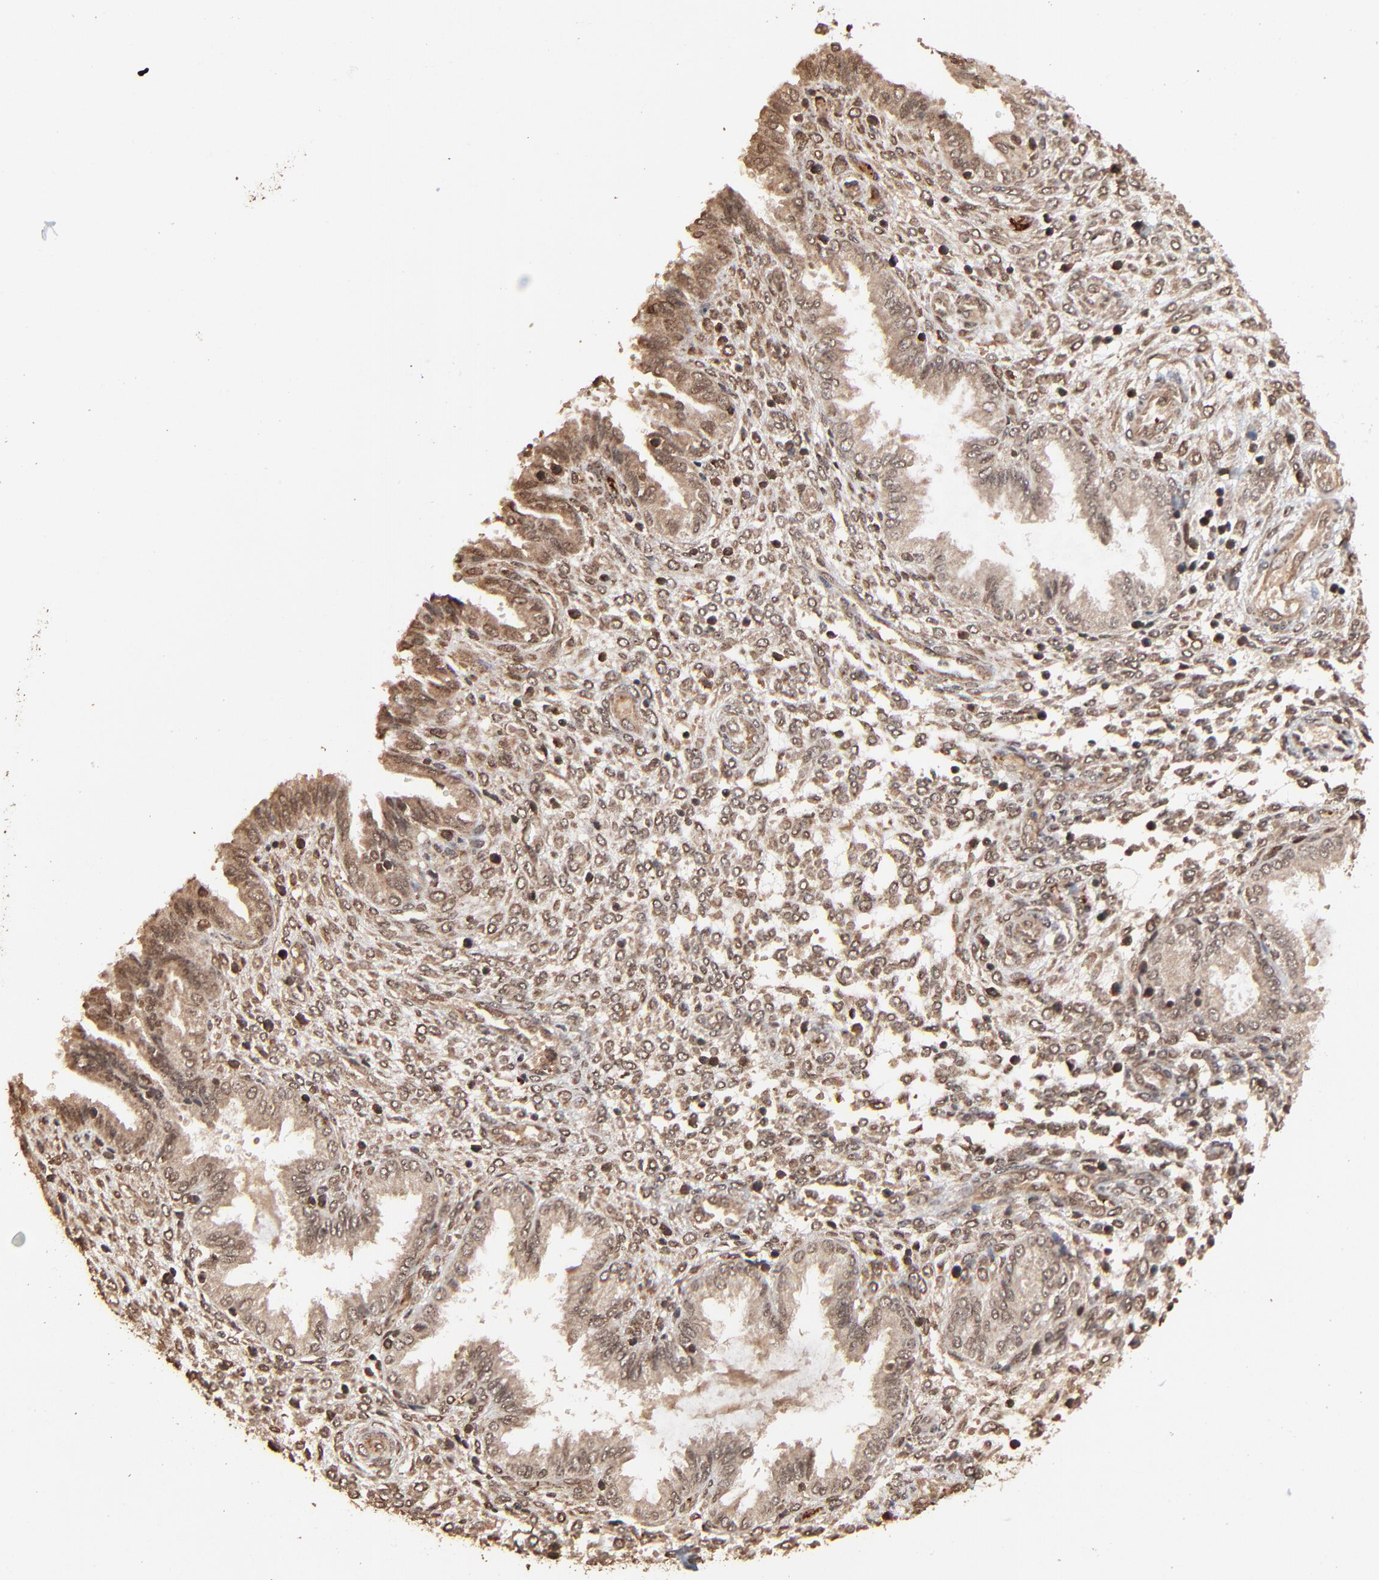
{"staining": {"intensity": "weak", "quantity": ">75%", "location": "nuclear"}, "tissue": "endometrium", "cell_type": "Cells in endometrial stroma", "image_type": "normal", "snomed": [{"axis": "morphology", "description": "Normal tissue, NOS"}, {"axis": "topography", "description": "Endometrium"}], "caption": "Cells in endometrial stroma demonstrate low levels of weak nuclear staining in about >75% of cells in unremarkable human endometrium.", "gene": "FAM227A", "patient": {"sex": "female", "age": 33}}